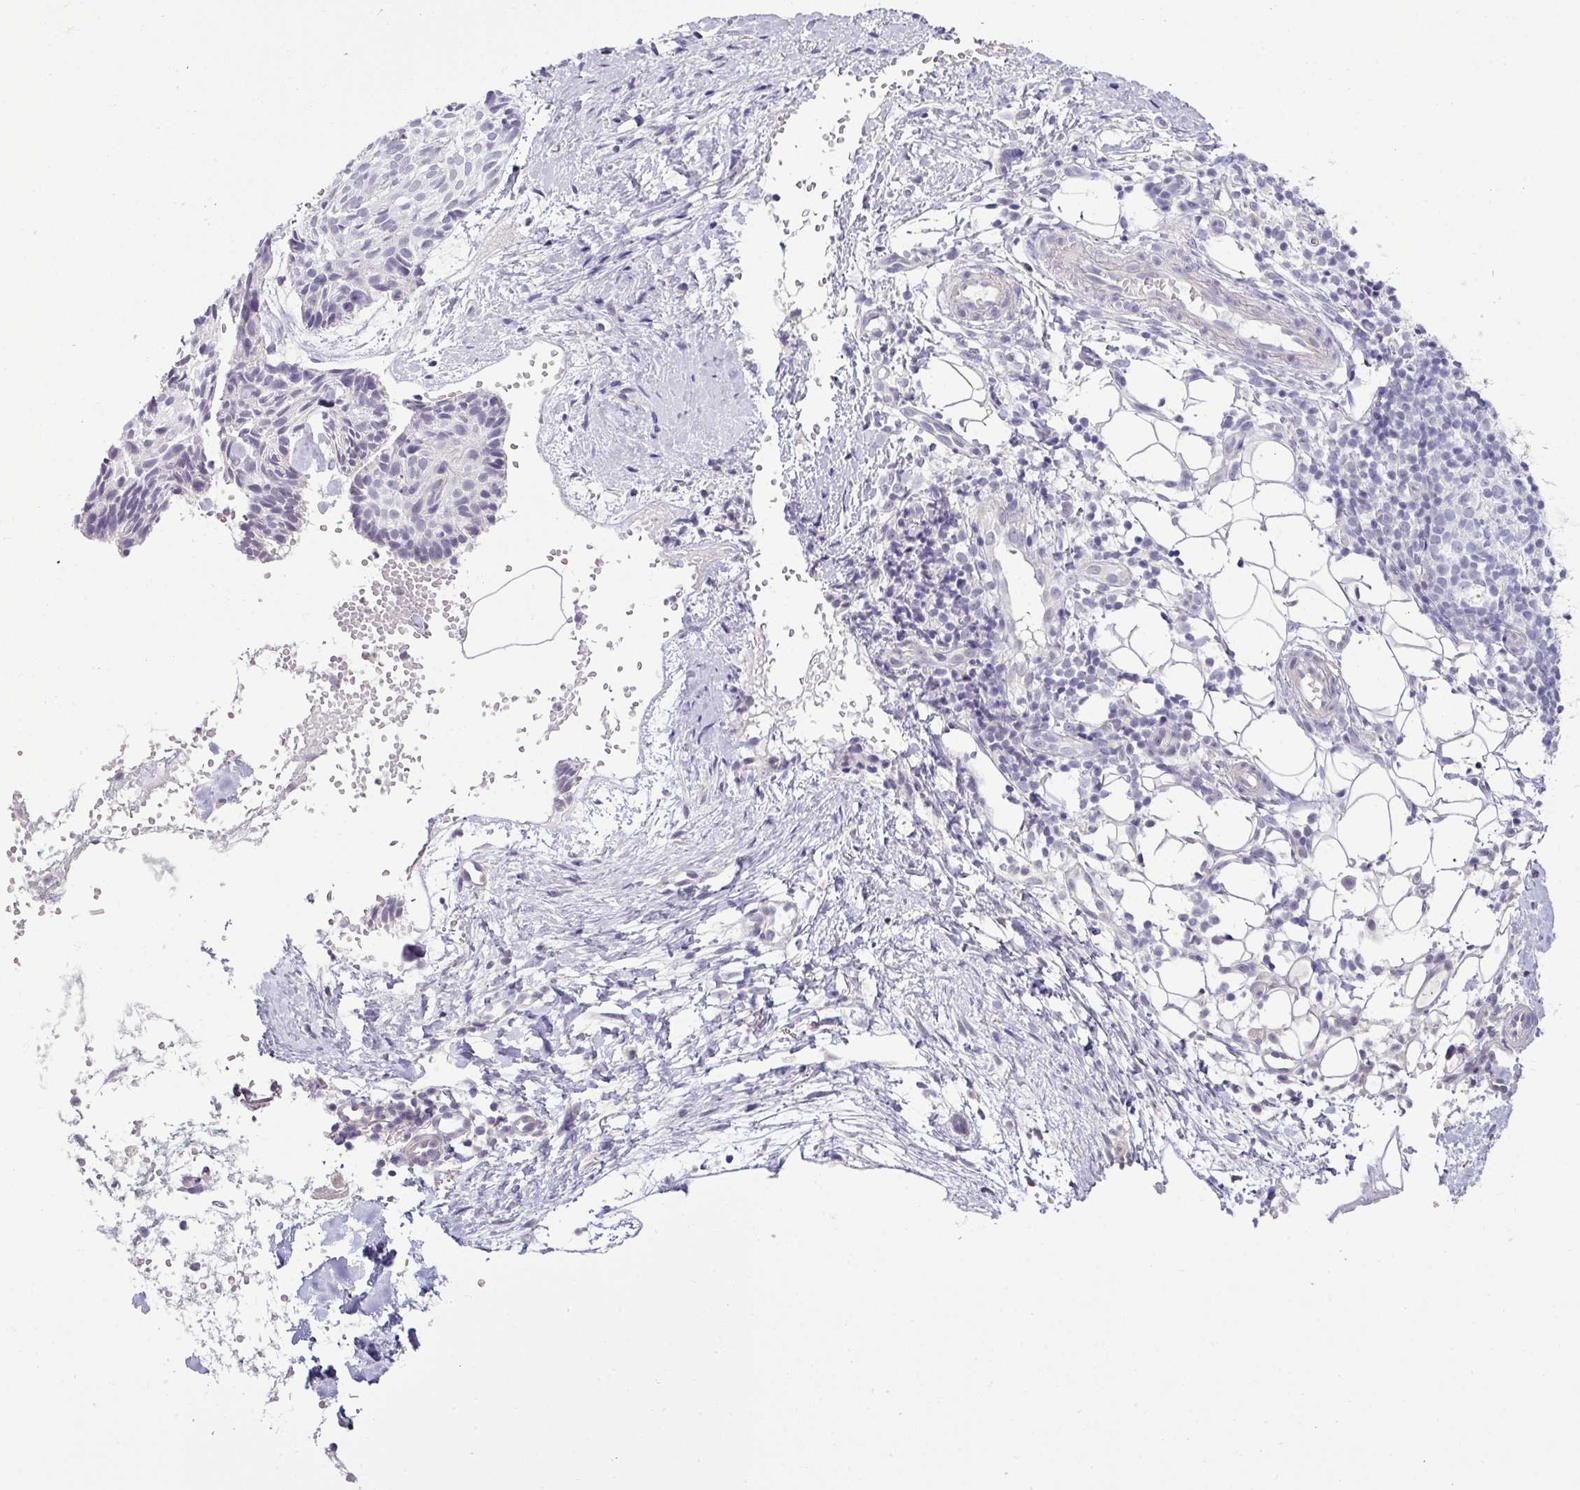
{"staining": {"intensity": "negative", "quantity": "none", "location": "none"}, "tissue": "skin cancer", "cell_type": "Tumor cells", "image_type": "cancer", "snomed": [{"axis": "morphology", "description": "Normal tissue, NOS"}, {"axis": "morphology", "description": "Basal cell carcinoma"}, {"axis": "topography", "description": "Skin"}], "caption": "A high-resolution histopathology image shows immunohistochemistry (IHC) staining of skin basal cell carcinoma, which exhibits no significant staining in tumor cells.", "gene": "HBEGF", "patient": {"sex": "male", "age": 66}}